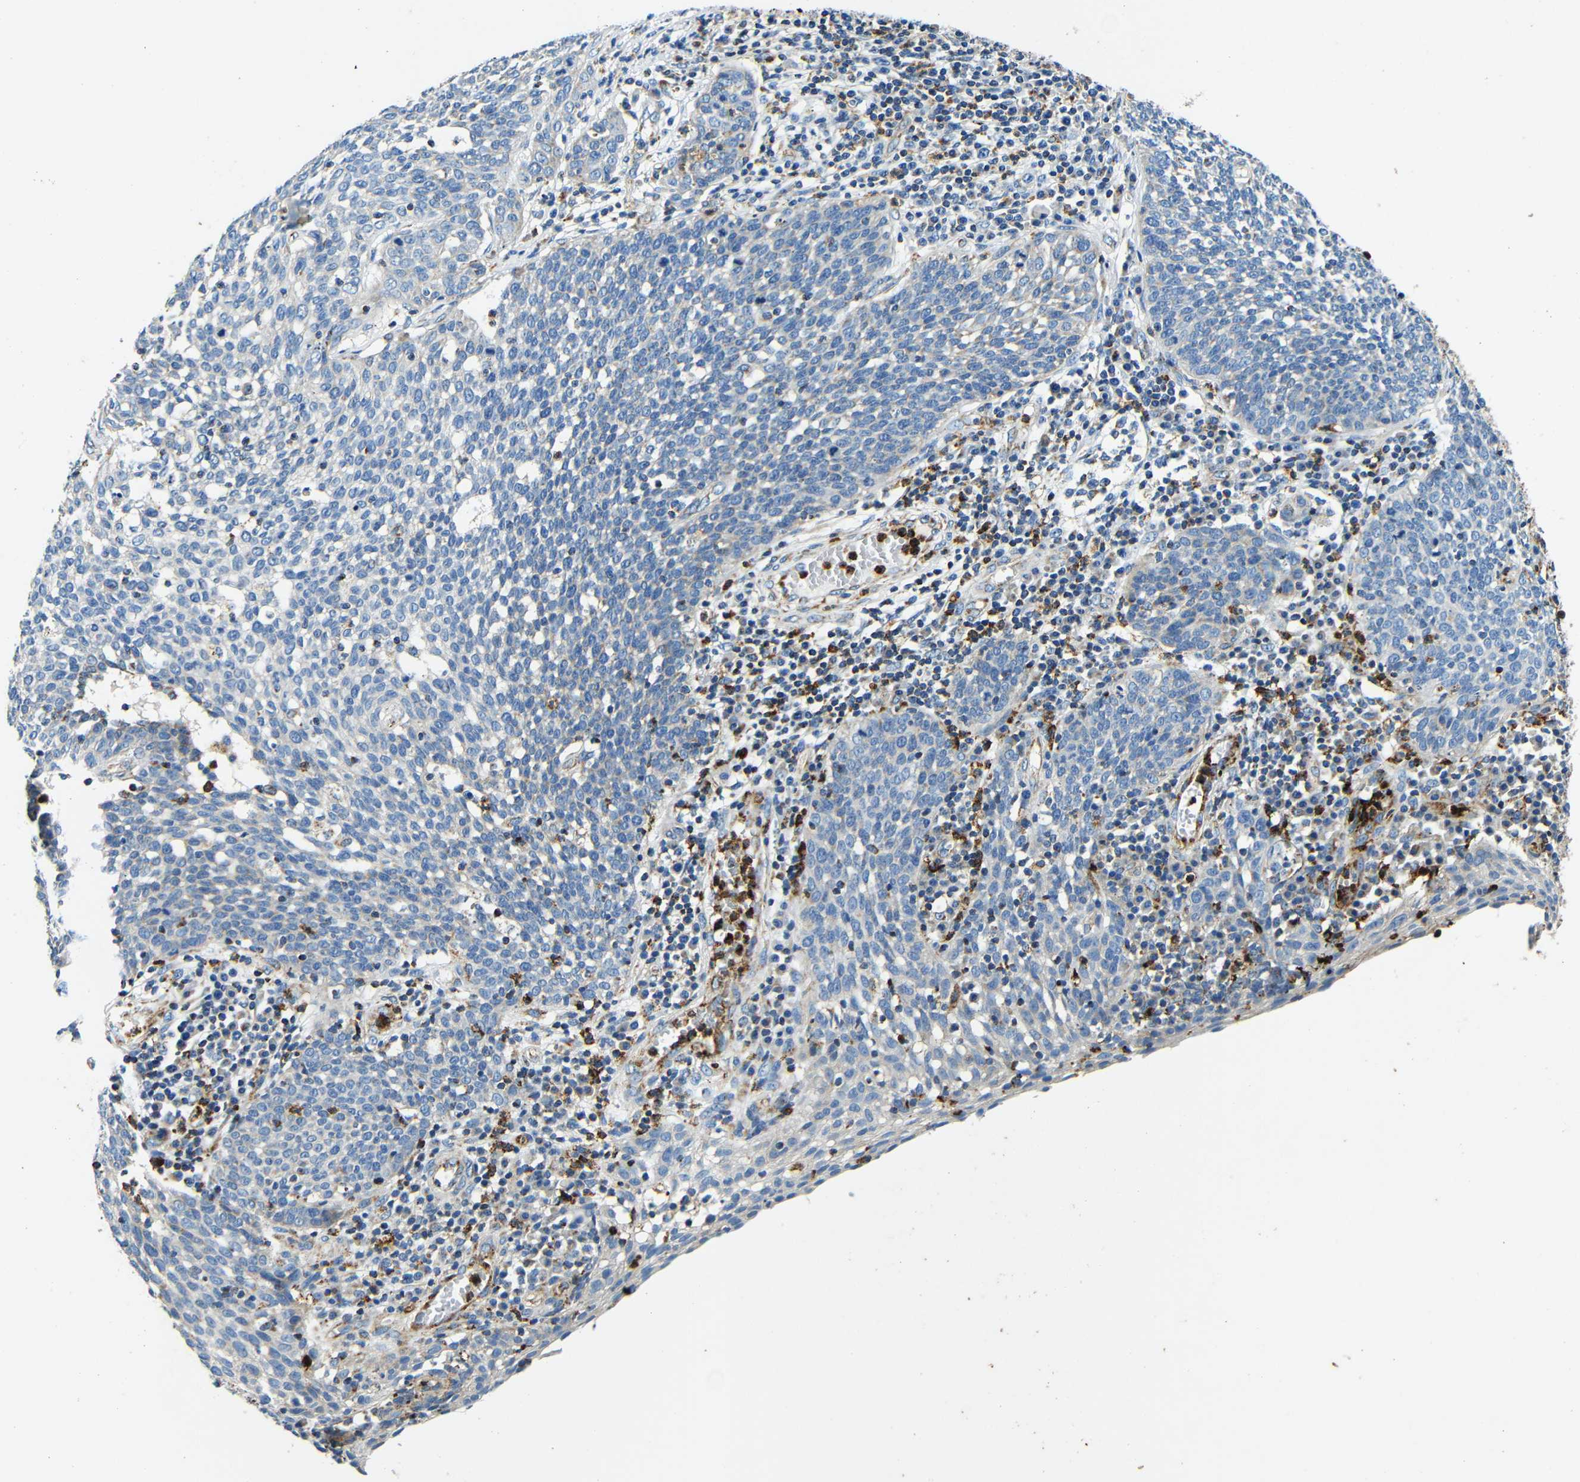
{"staining": {"intensity": "moderate", "quantity": "<25%", "location": "cytoplasmic/membranous"}, "tissue": "cervical cancer", "cell_type": "Tumor cells", "image_type": "cancer", "snomed": [{"axis": "morphology", "description": "Squamous cell carcinoma, NOS"}, {"axis": "topography", "description": "Cervix"}], "caption": "Protein positivity by immunohistochemistry shows moderate cytoplasmic/membranous positivity in approximately <25% of tumor cells in squamous cell carcinoma (cervical).", "gene": "GALNT18", "patient": {"sex": "female", "age": 34}}